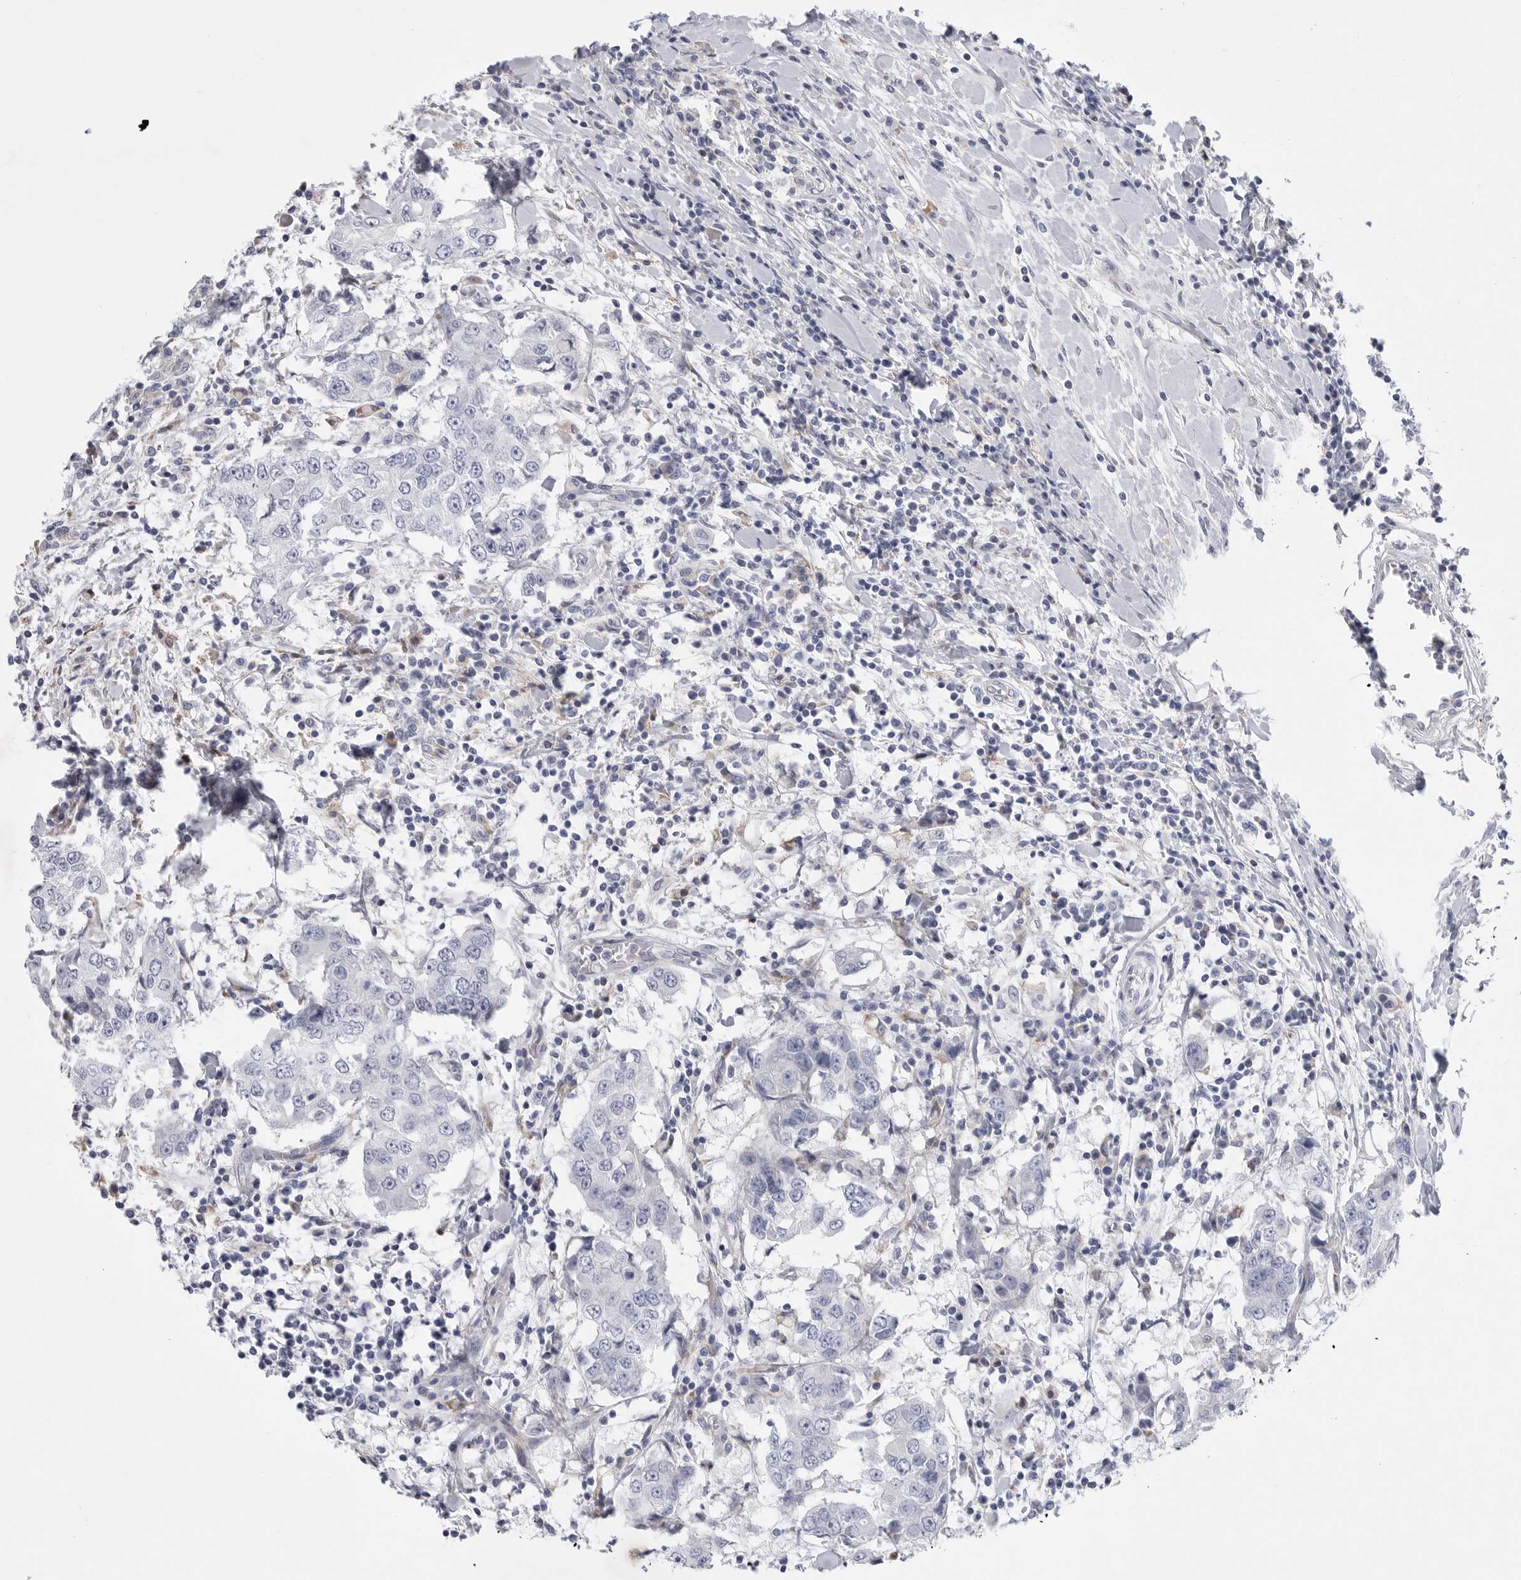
{"staining": {"intensity": "negative", "quantity": "none", "location": "none"}, "tissue": "breast cancer", "cell_type": "Tumor cells", "image_type": "cancer", "snomed": [{"axis": "morphology", "description": "Duct carcinoma"}, {"axis": "topography", "description": "Breast"}], "caption": "IHC photomicrograph of human breast cancer (invasive ductal carcinoma) stained for a protein (brown), which reveals no positivity in tumor cells.", "gene": "CAMK2B", "patient": {"sex": "female", "age": 27}}